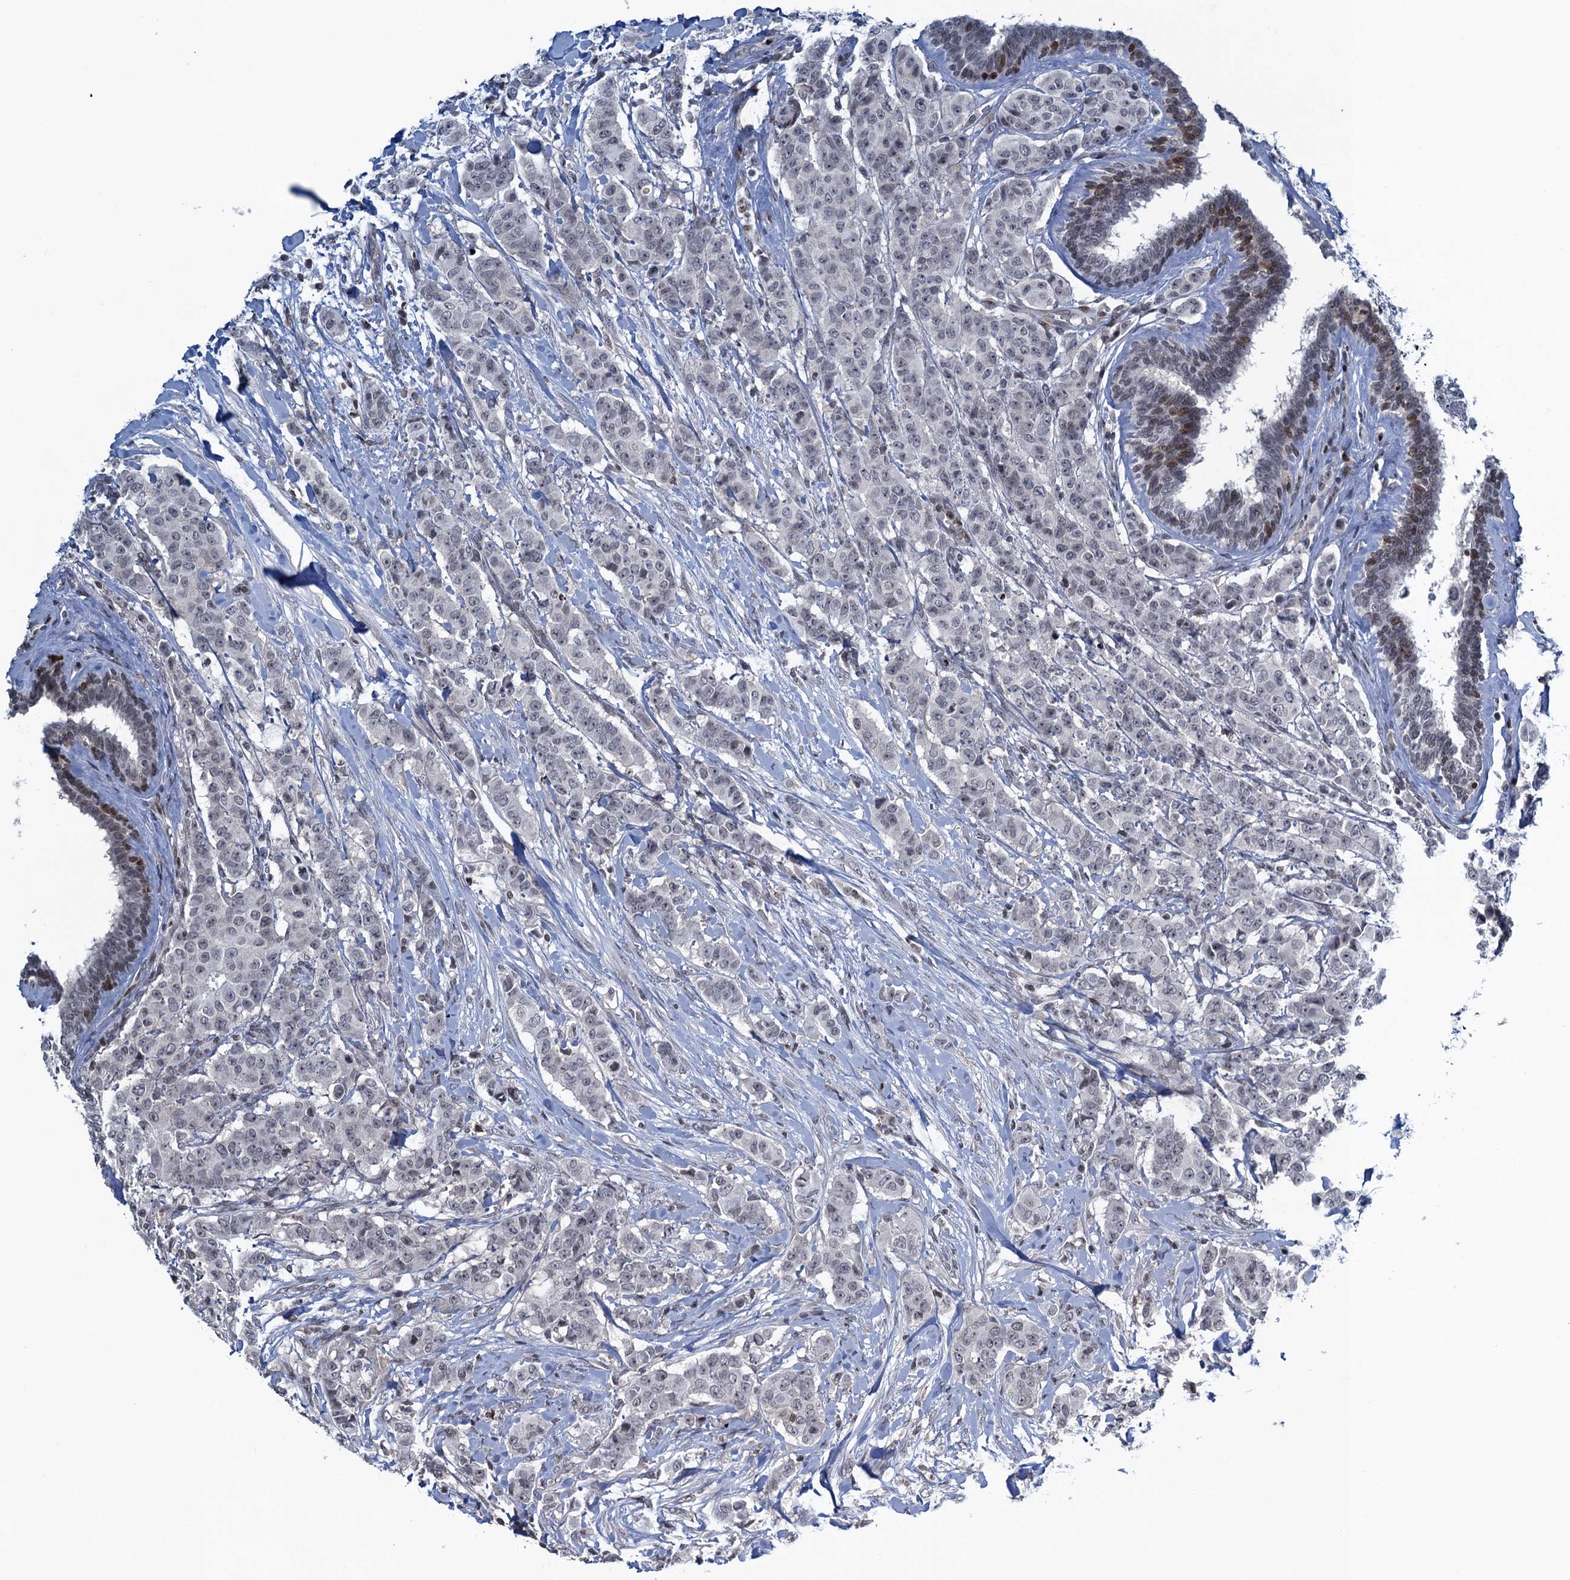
{"staining": {"intensity": "negative", "quantity": "none", "location": "none"}, "tissue": "breast cancer", "cell_type": "Tumor cells", "image_type": "cancer", "snomed": [{"axis": "morphology", "description": "Duct carcinoma"}, {"axis": "topography", "description": "Breast"}], "caption": "A micrograph of human breast infiltrating ductal carcinoma is negative for staining in tumor cells.", "gene": "FYB1", "patient": {"sex": "female", "age": 40}}